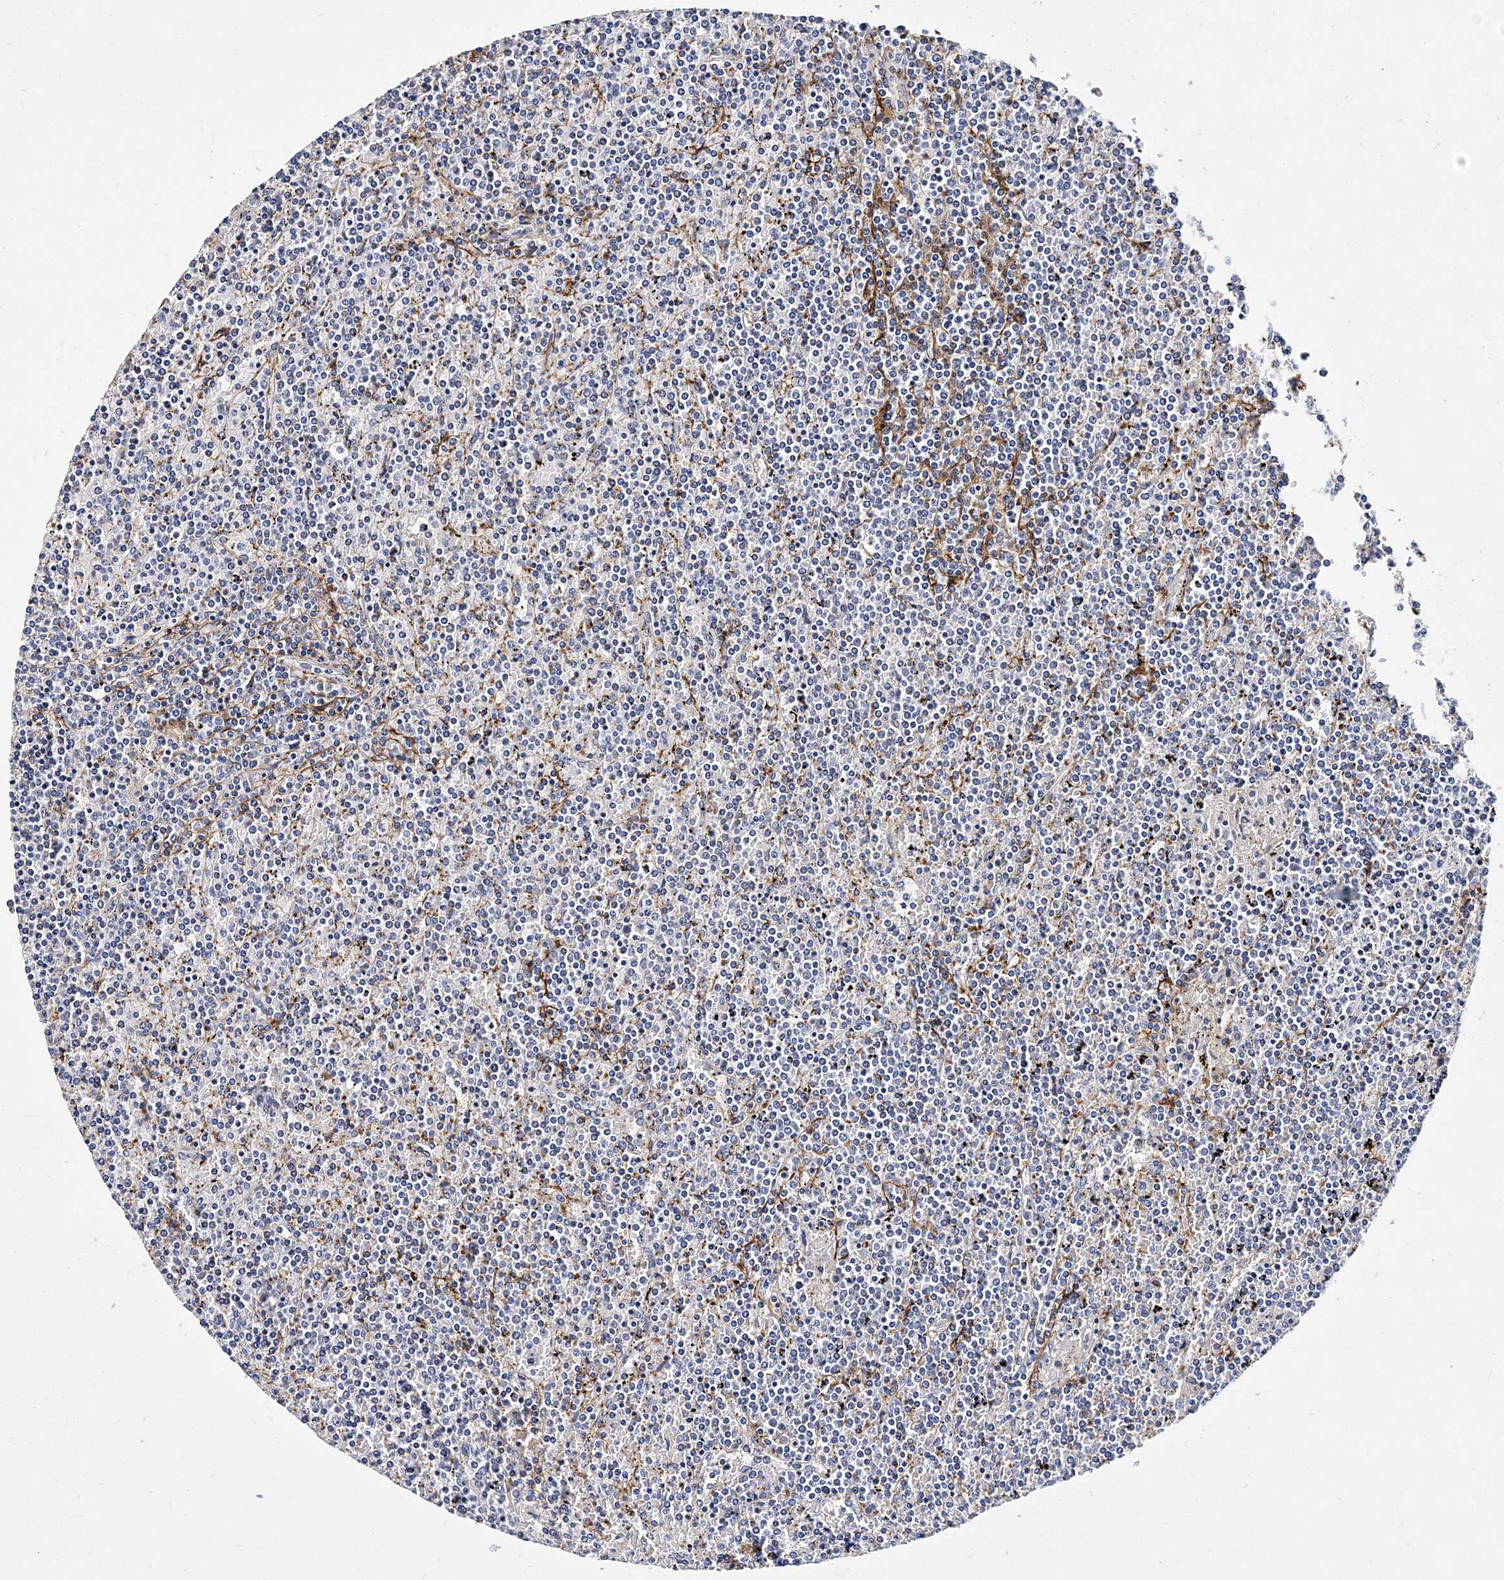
{"staining": {"intensity": "negative", "quantity": "none", "location": "none"}, "tissue": "lymphoma", "cell_type": "Tumor cells", "image_type": "cancer", "snomed": [{"axis": "morphology", "description": "Malignant lymphoma, non-Hodgkin's type, Low grade"}, {"axis": "topography", "description": "Spleen"}], "caption": "Protein analysis of low-grade malignant lymphoma, non-Hodgkin's type reveals no significant staining in tumor cells.", "gene": "ITGA2B", "patient": {"sex": "female", "age": 19}}